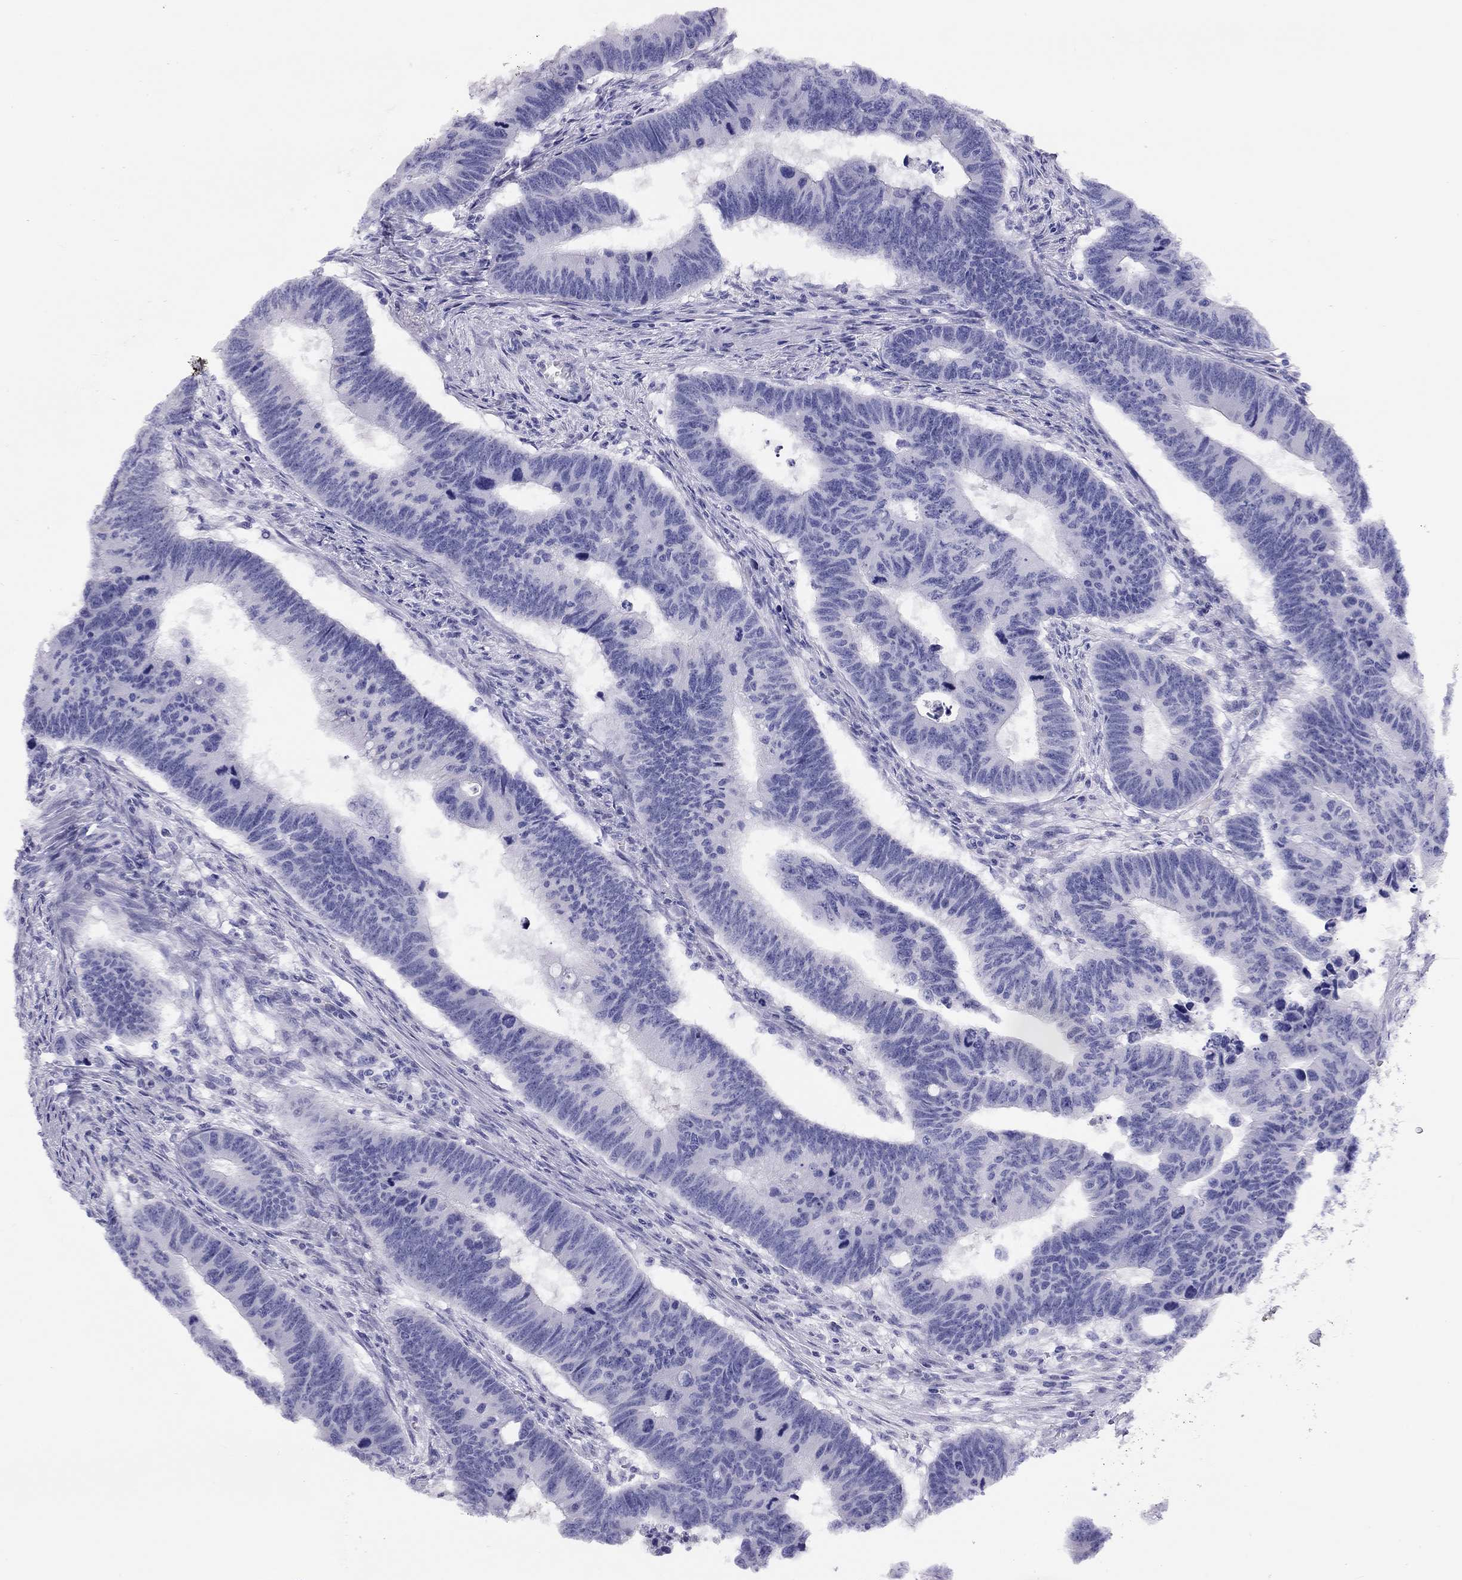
{"staining": {"intensity": "negative", "quantity": "none", "location": "none"}, "tissue": "colorectal cancer", "cell_type": "Tumor cells", "image_type": "cancer", "snomed": [{"axis": "morphology", "description": "Adenocarcinoma, NOS"}, {"axis": "topography", "description": "Appendix"}, {"axis": "topography", "description": "Colon"}, {"axis": "topography", "description": "Cecum"}, {"axis": "topography", "description": "Colon asc"}], "caption": "Tumor cells show no significant protein positivity in adenocarcinoma (colorectal). (DAB immunohistochemistry visualized using brightfield microscopy, high magnification).", "gene": "LRIT2", "patient": {"sex": "female", "age": 85}}